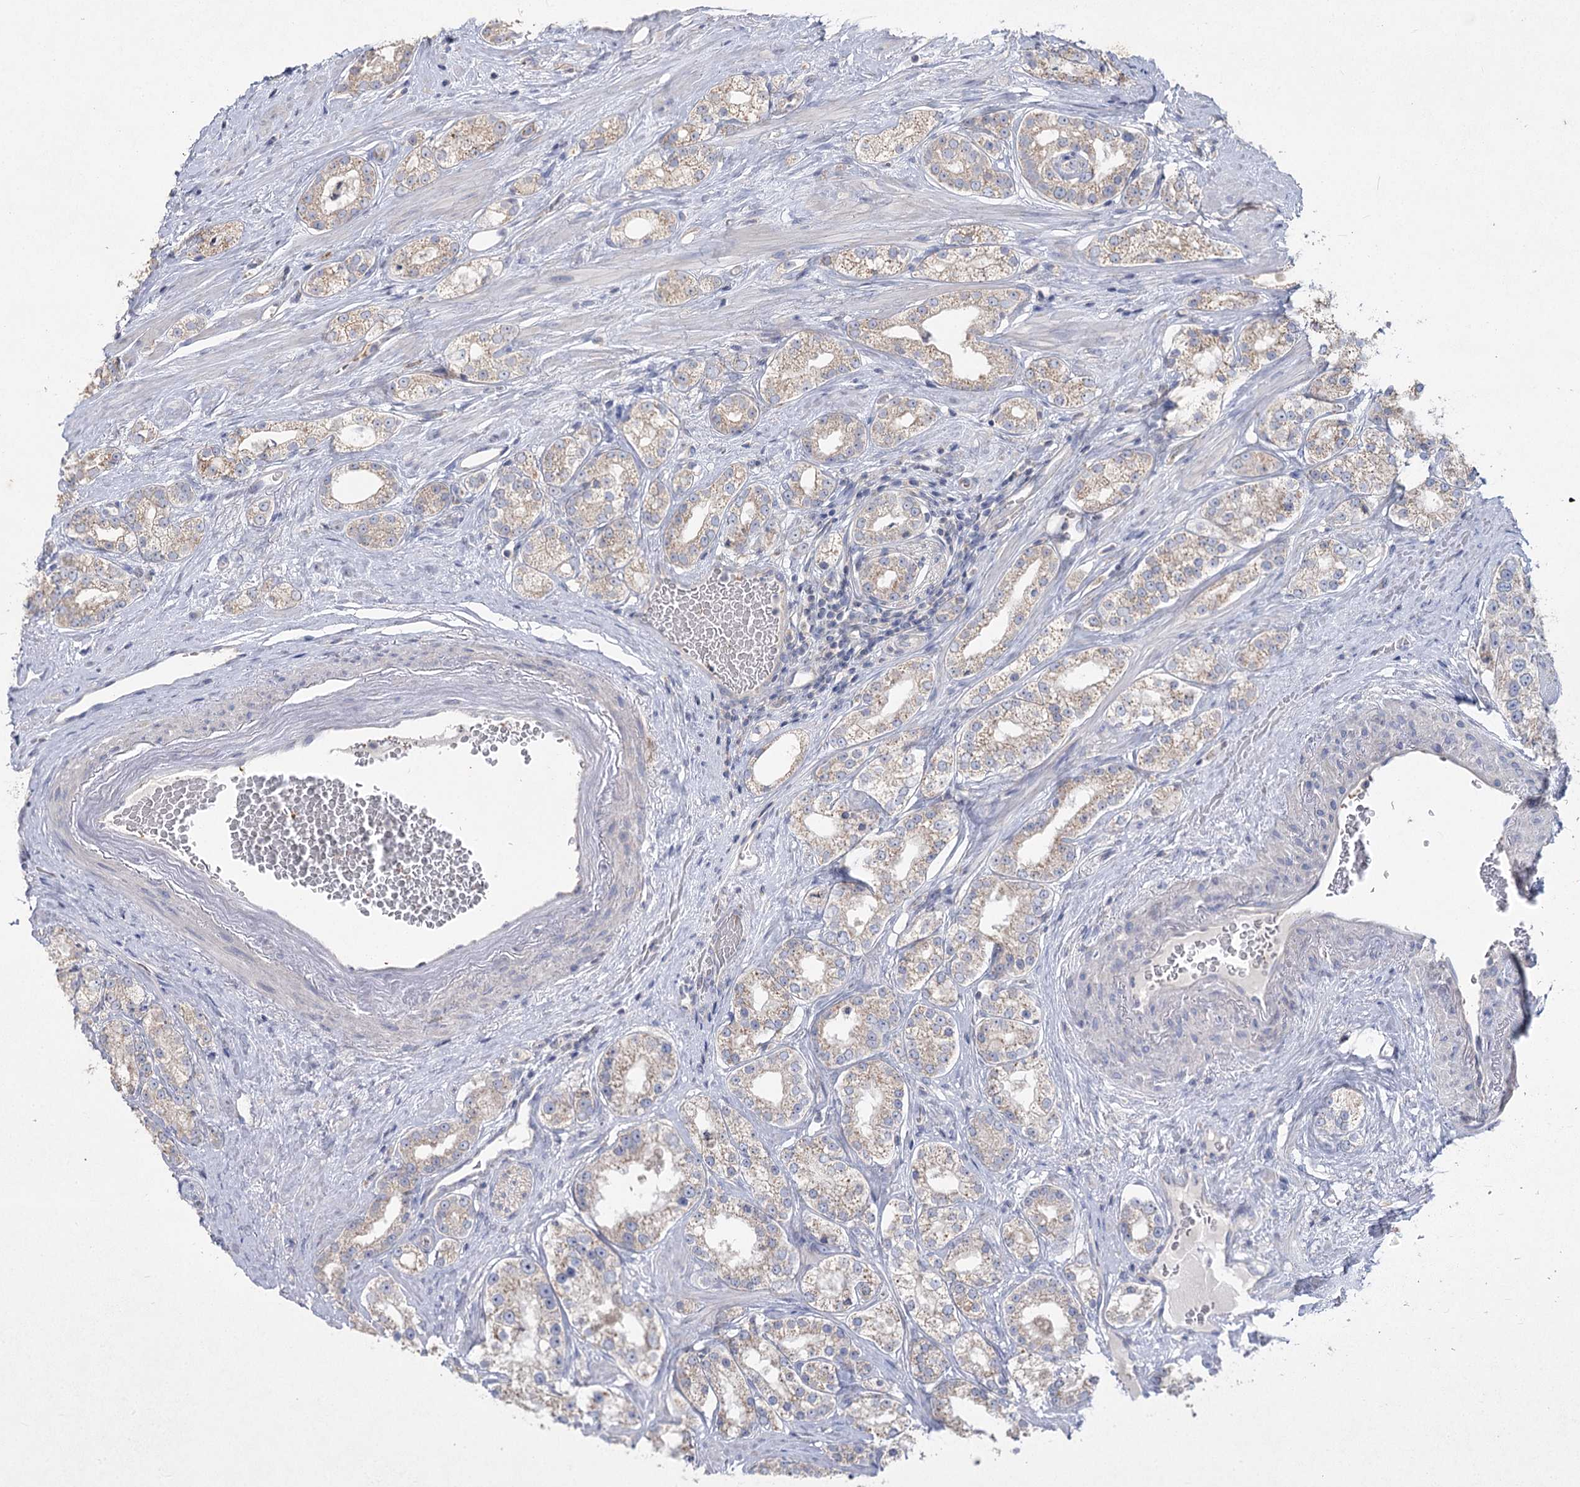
{"staining": {"intensity": "weak", "quantity": "25%-75%", "location": "cytoplasmic/membranous"}, "tissue": "prostate cancer", "cell_type": "Tumor cells", "image_type": "cancer", "snomed": [{"axis": "morphology", "description": "Normal tissue, NOS"}, {"axis": "morphology", "description": "Adenocarcinoma, High grade"}, {"axis": "topography", "description": "Prostate"}], "caption": "Protein staining of prostate cancer tissue displays weak cytoplasmic/membranous positivity in about 25%-75% of tumor cells. The staining is performed using DAB brown chromogen to label protein expression. The nuclei are counter-stained blue using hematoxylin.", "gene": "TMEM187", "patient": {"sex": "male", "age": 83}}